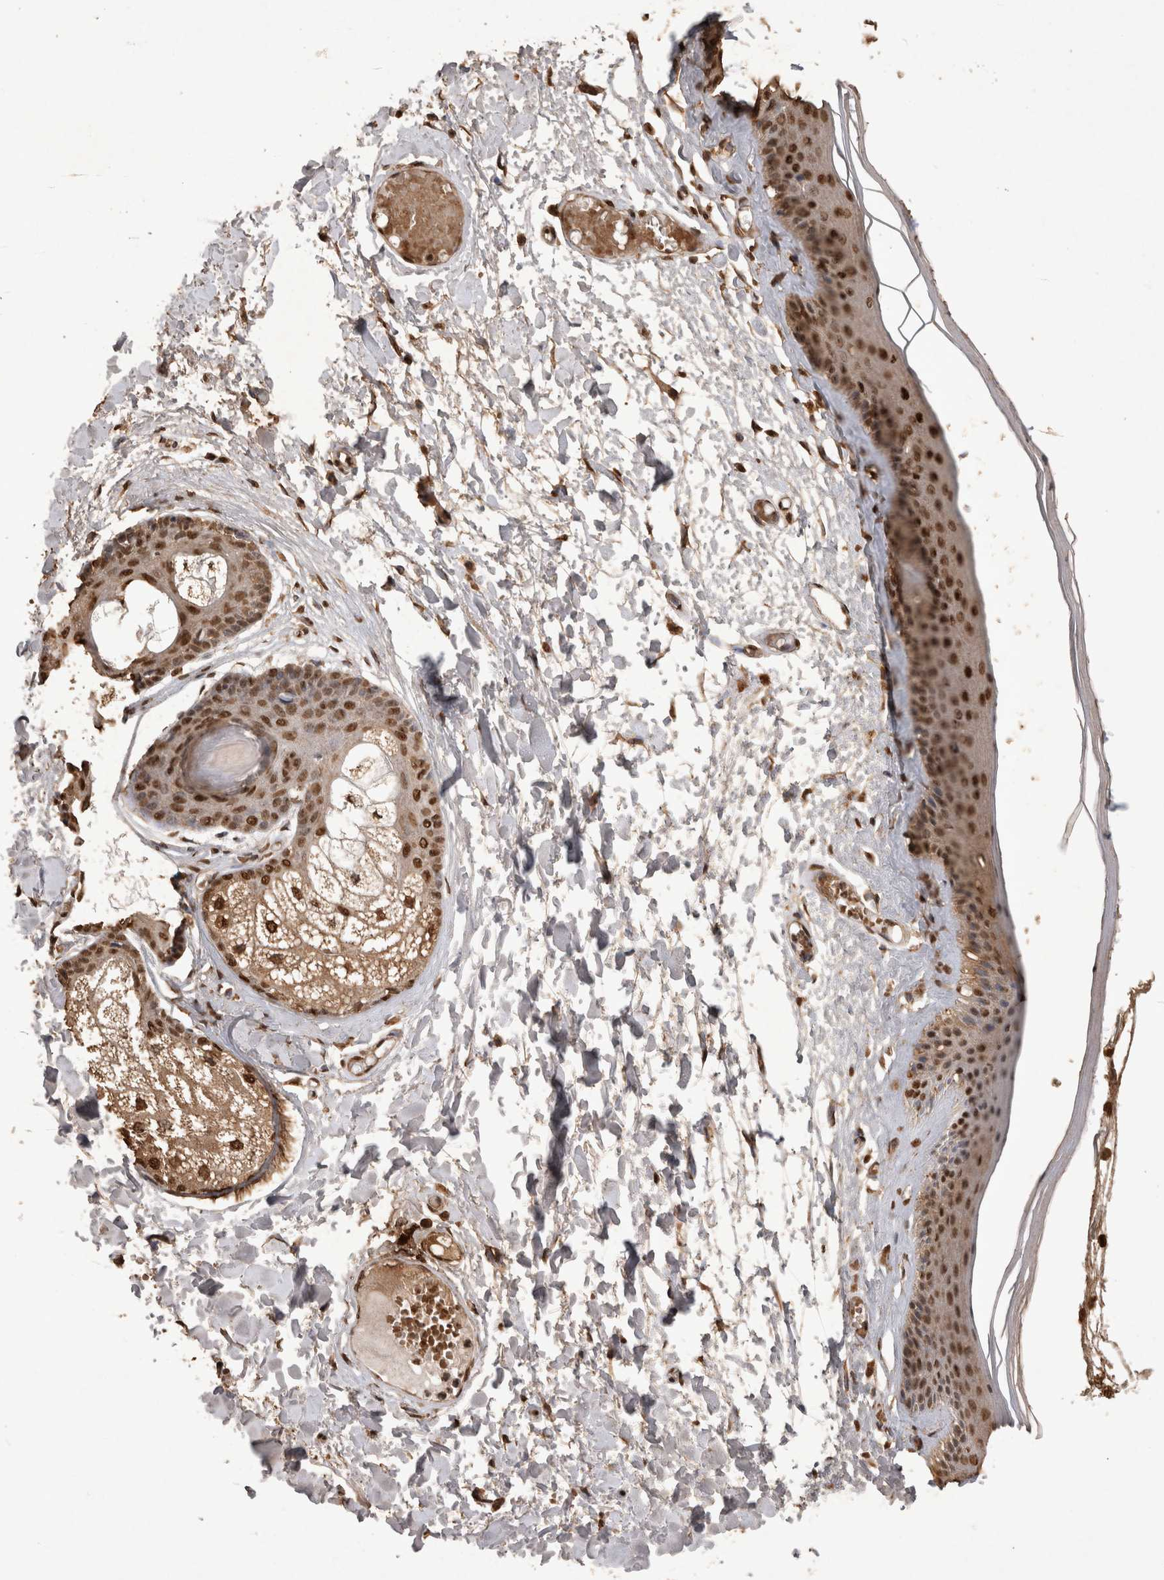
{"staining": {"intensity": "moderate", "quantity": "25%-75%", "location": "nuclear"}, "tissue": "skin", "cell_type": "Epidermal cells", "image_type": "normal", "snomed": [{"axis": "morphology", "description": "Normal tissue, NOS"}, {"axis": "topography", "description": "Vulva"}], "caption": "Skin stained for a protein displays moderate nuclear positivity in epidermal cells. (brown staining indicates protein expression, while blue staining denotes nuclei).", "gene": "OAS2", "patient": {"sex": "female", "age": 73}}